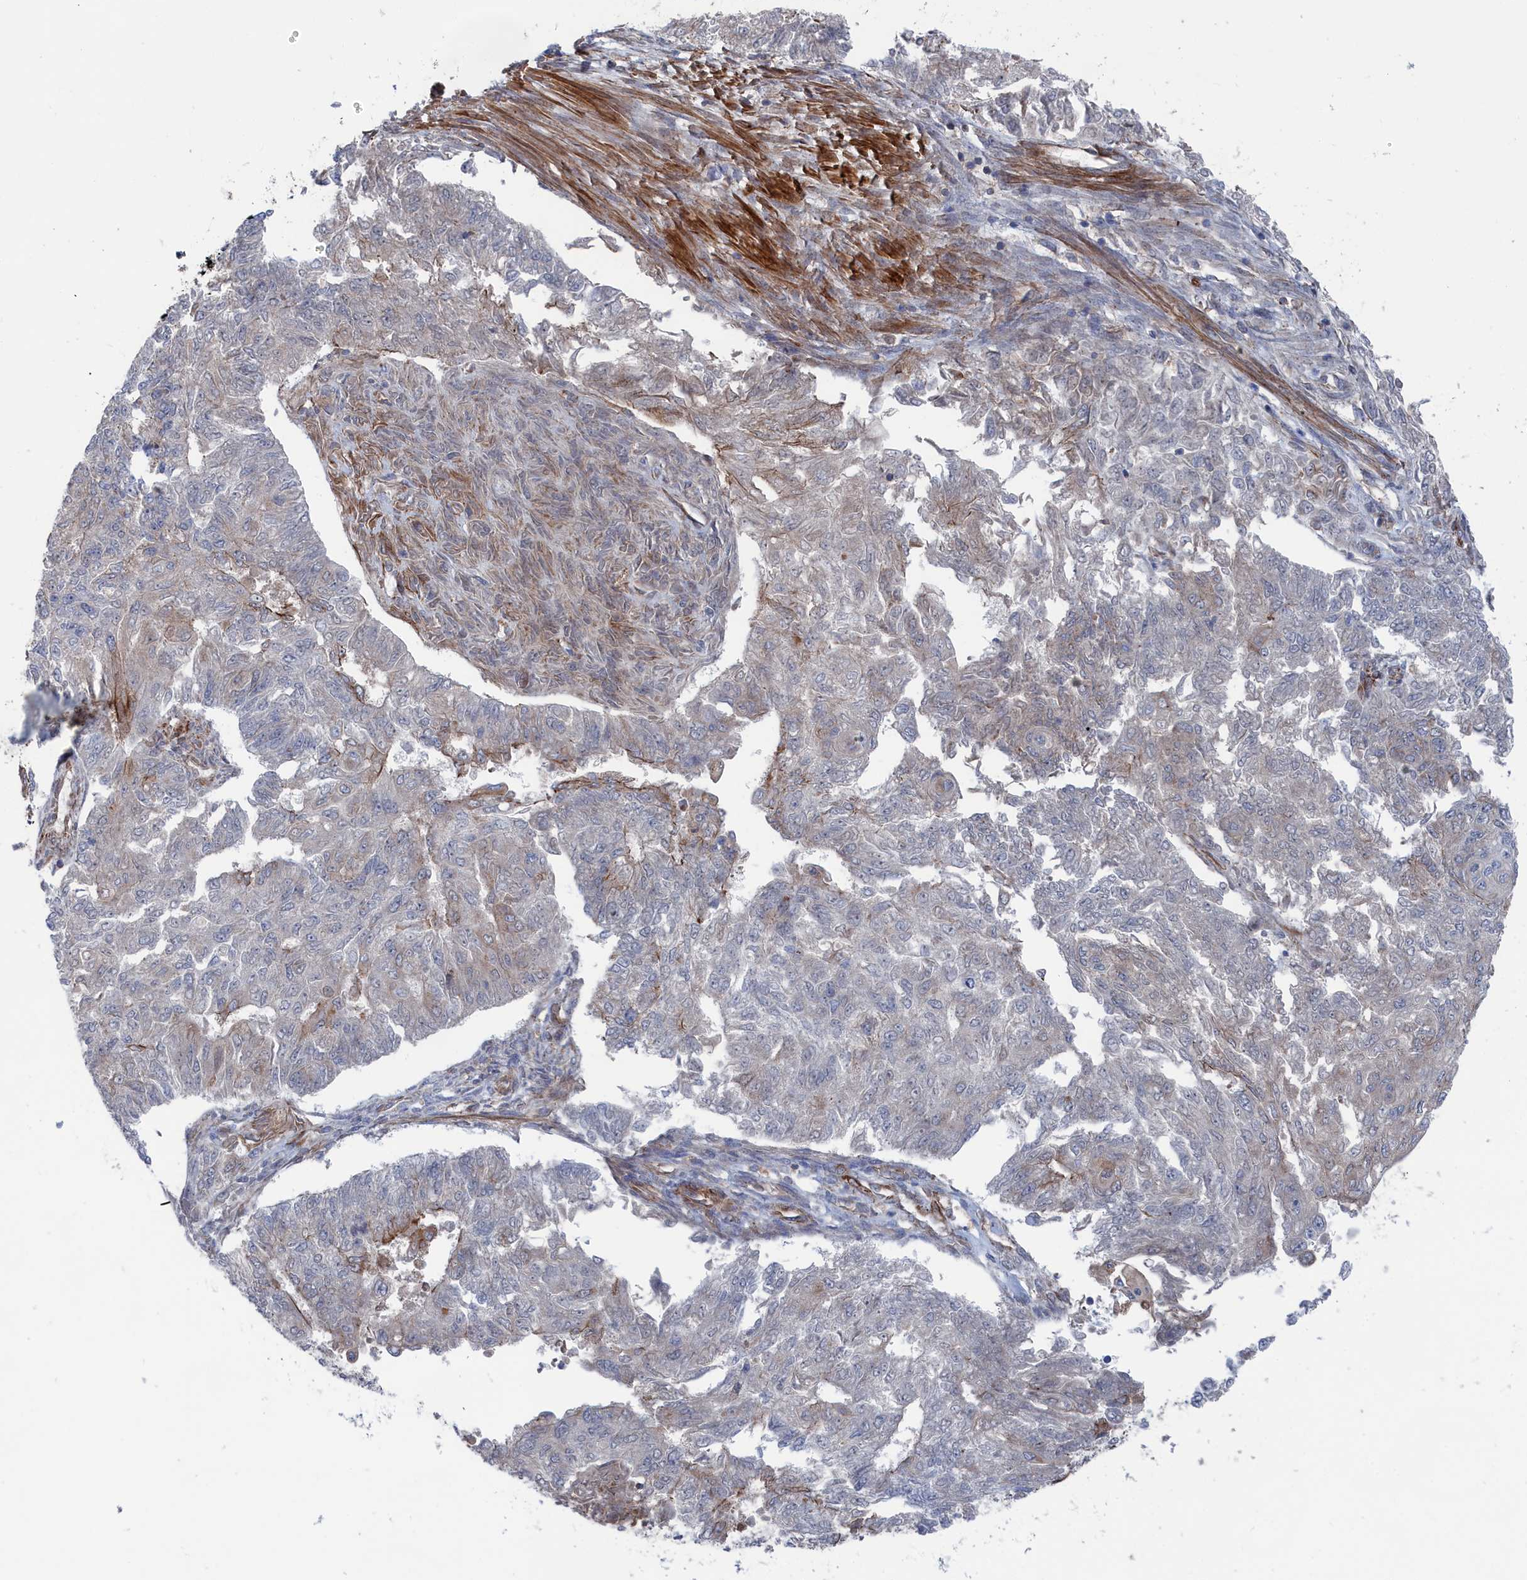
{"staining": {"intensity": "weak", "quantity": "<25%", "location": "cytoplasmic/membranous"}, "tissue": "endometrial cancer", "cell_type": "Tumor cells", "image_type": "cancer", "snomed": [{"axis": "morphology", "description": "Adenocarcinoma, NOS"}, {"axis": "topography", "description": "Endometrium"}], "caption": "Tumor cells are negative for protein expression in human endometrial cancer (adenocarcinoma). (DAB (3,3'-diaminobenzidine) IHC with hematoxylin counter stain).", "gene": "FILIP1L", "patient": {"sex": "female", "age": 32}}